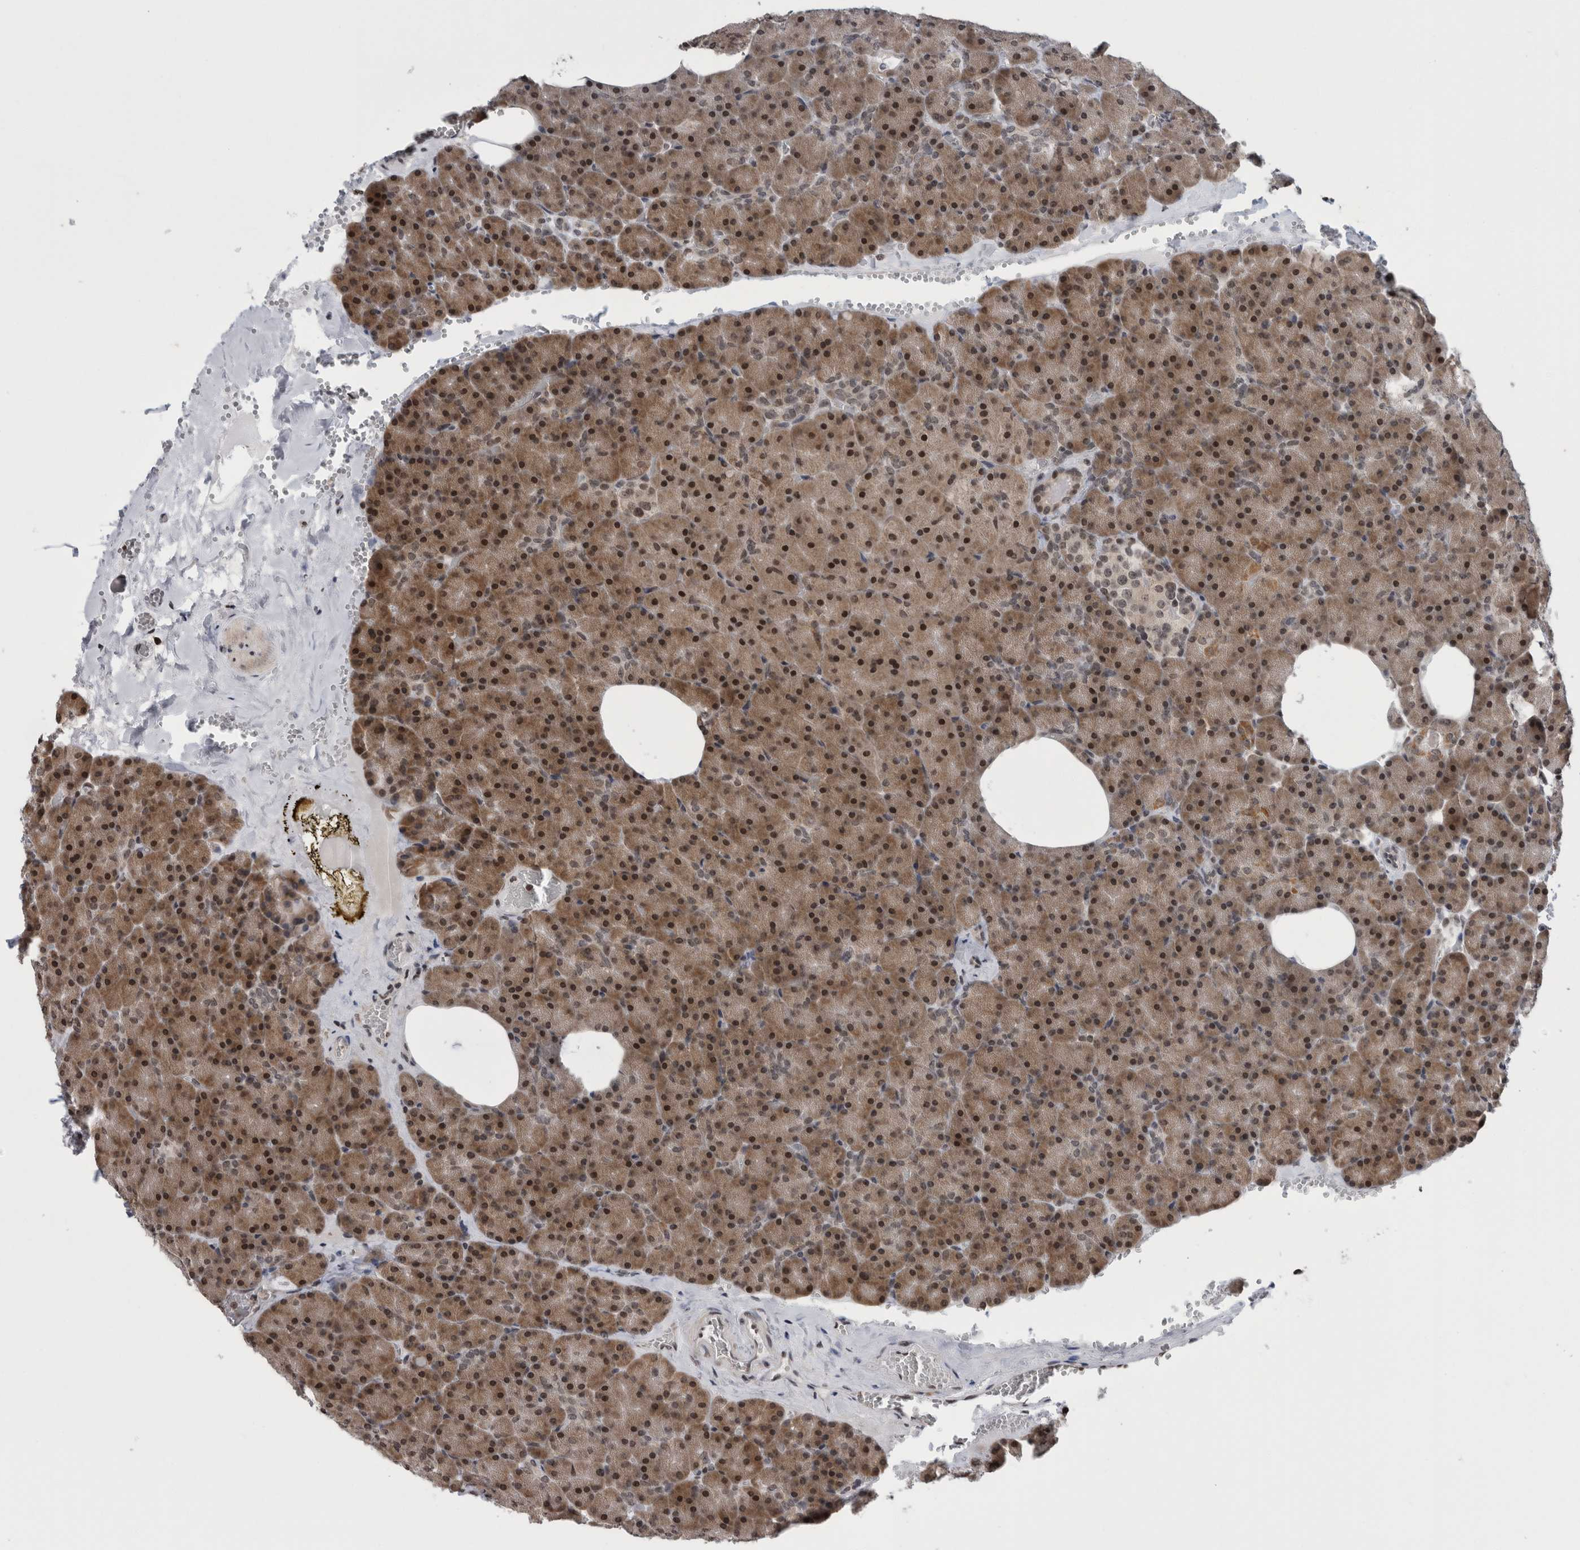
{"staining": {"intensity": "moderate", "quantity": ">75%", "location": "cytoplasmic/membranous,nuclear"}, "tissue": "pancreas", "cell_type": "Exocrine glandular cells", "image_type": "normal", "snomed": [{"axis": "morphology", "description": "Normal tissue, NOS"}, {"axis": "morphology", "description": "Carcinoid, malignant, NOS"}, {"axis": "topography", "description": "Pancreas"}], "caption": "IHC photomicrograph of normal human pancreas stained for a protein (brown), which reveals medium levels of moderate cytoplasmic/membranous,nuclear expression in approximately >75% of exocrine glandular cells.", "gene": "ZBTB11", "patient": {"sex": "female", "age": 35}}